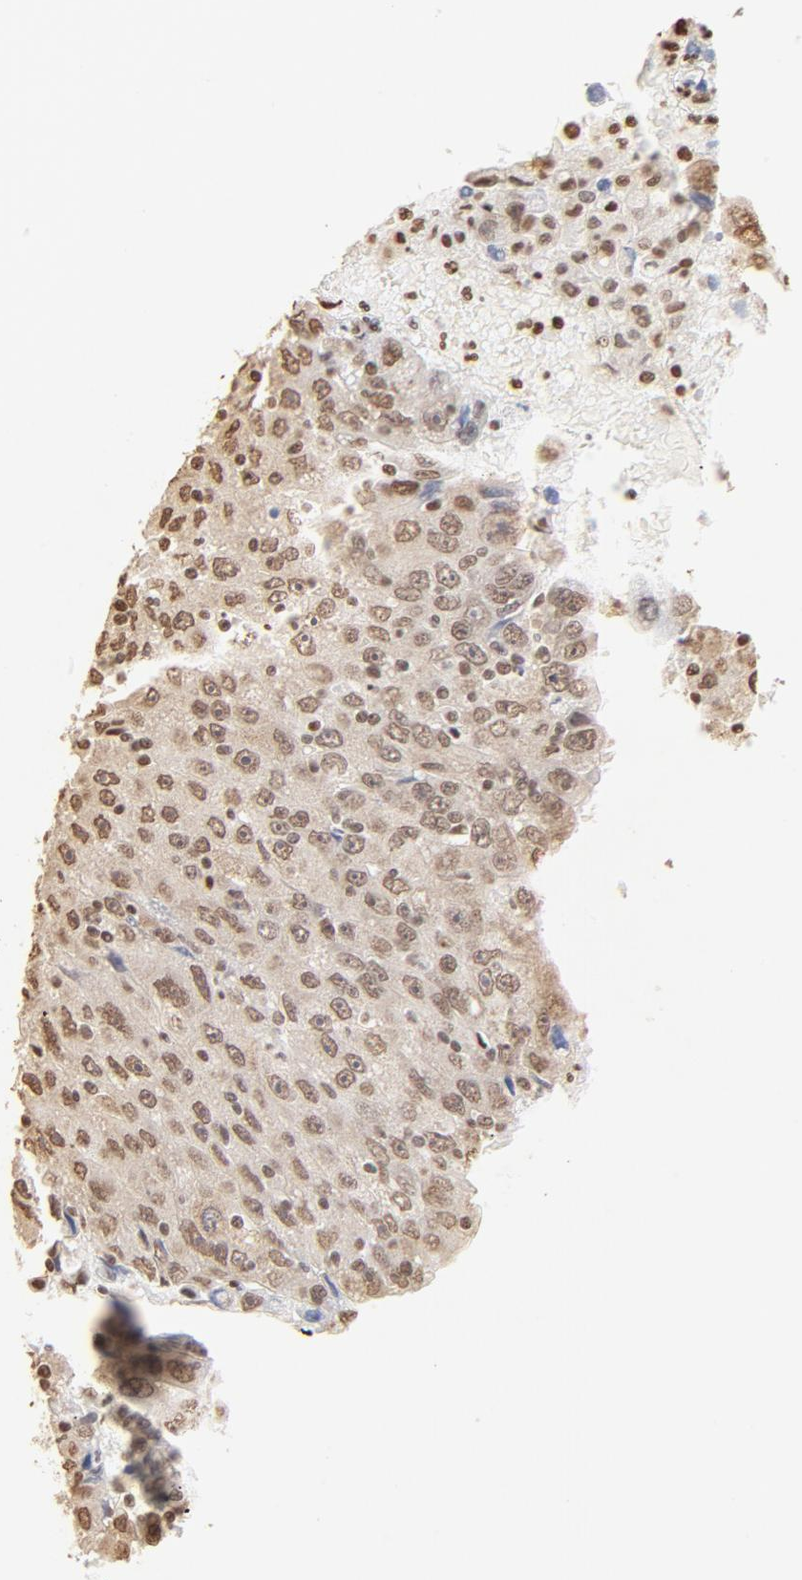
{"staining": {"intensity": "moderate", "quantity": "25%-75%", "location": "cytoplasmic/membranous,nuclear"}, "tissue": "liver cancer", "cell_type": "Tumor cells", "image_type": "cancer", "snomed": [{"axis": "morphology", "description": "Carcinoma, Hepatocellular, NOS"}, {"axis": "topography", "description": "Liver"}], "caption": "Tumor cells exhibit moderate cytoplasmic/membranous and nuclear expression in about 25%-75% of cells in liver hepatocellular carcinoma.", "gene": "ZNF540", "patient": {"sex": "male", "age": 49}}